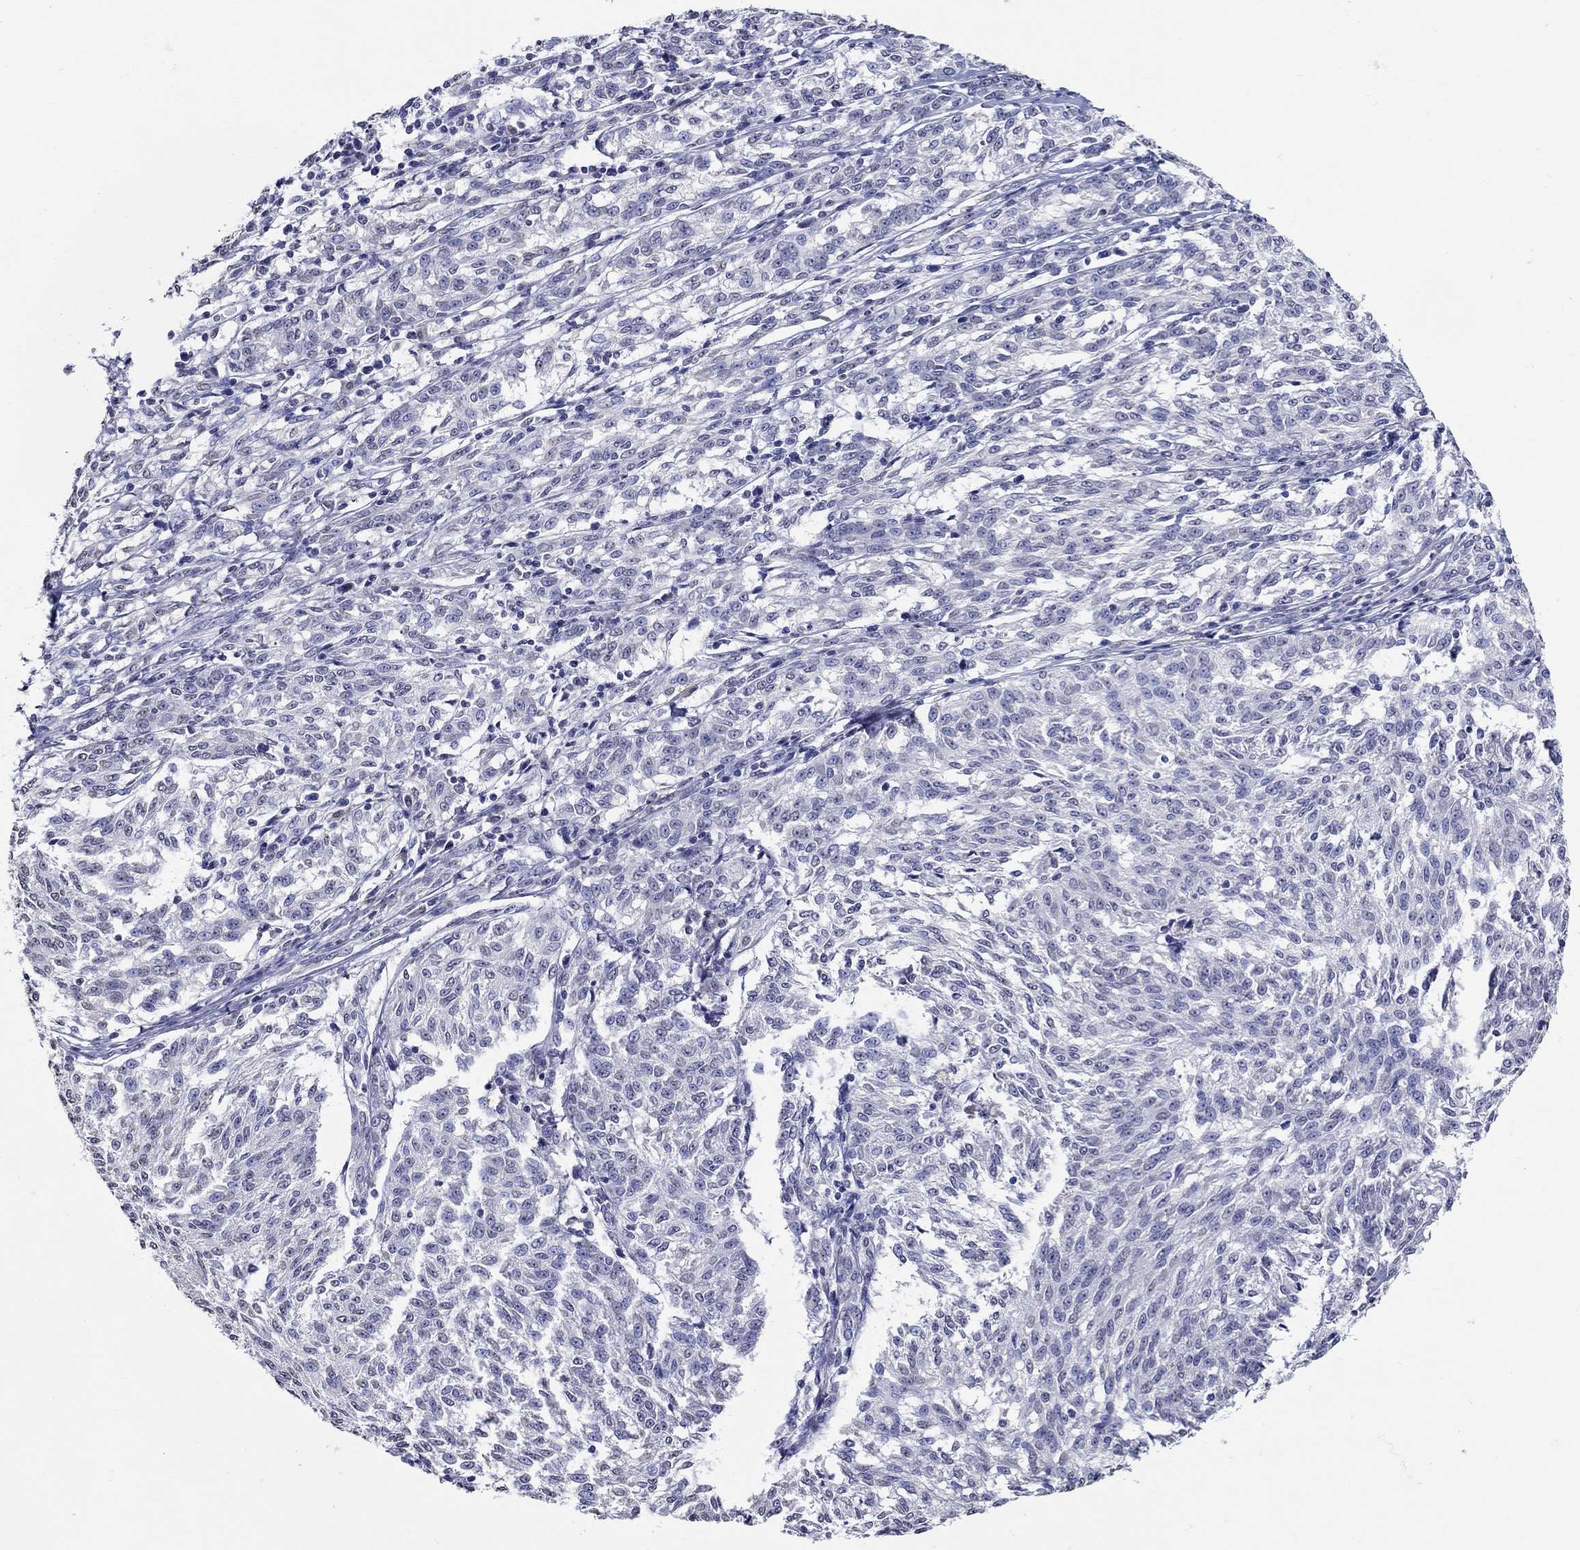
{"staining": {"intensity": "negative", "quantity": "none", "location": "none"}, "tissue": "melanoma", "cell_type": "Tumor cells", "image_type": "cancer", "snomed": [{"axis": "morphology", "description": "Malignant melanoma, NOS"}, {"axis": "topography", "description": "Skin"}], "caption": "Immunohistochemistry (IHC) micrograph of human melanoma stained for a protein (brown), which shows no positivity in tumor cells.", "gene": "PDE1B", "patient": {"sex": "female", "age": 72}}